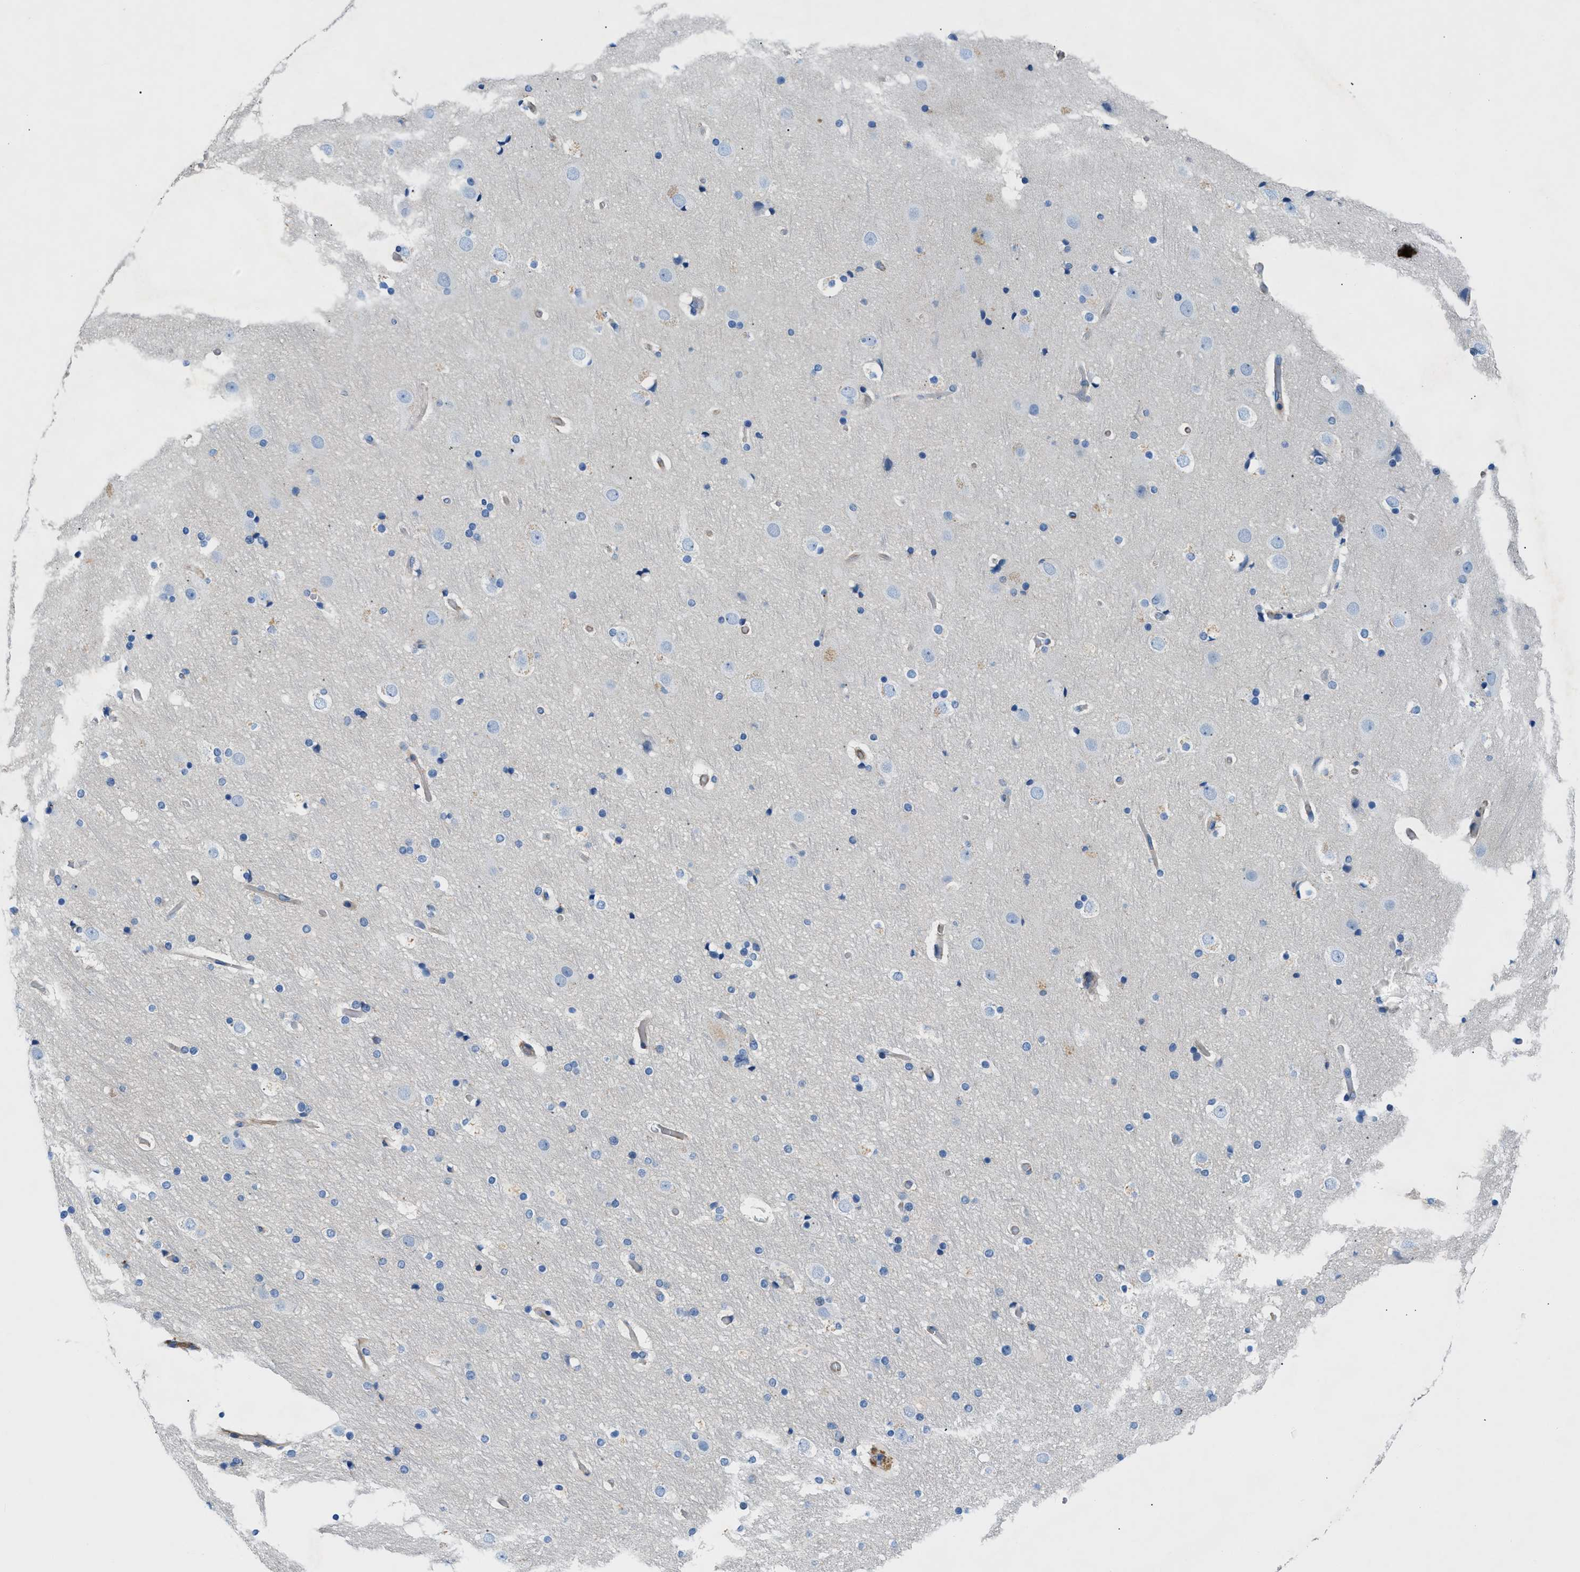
{"staining": {"intensity": "strong", "quantity": "<25%", "location": "cytoplasmic/membranous"}, "tissue": "cerebral cortex", "cell_type": "Endothelial cells", "image_type": "normal", "snomed": [{"axis": "morphology", "description": "Normal tissue, NOS"}, {"axis": "topography", "description": "Cerebral cortex"}], "caption": "This is an image of immunohistochemistry staining of unremarkable cerebral cortex, which shows strong expression in the cytoplasmic/membranous of endothelial cells.", "gene": "ORAI1", "patient": {"sex": "female", "age": 54}}